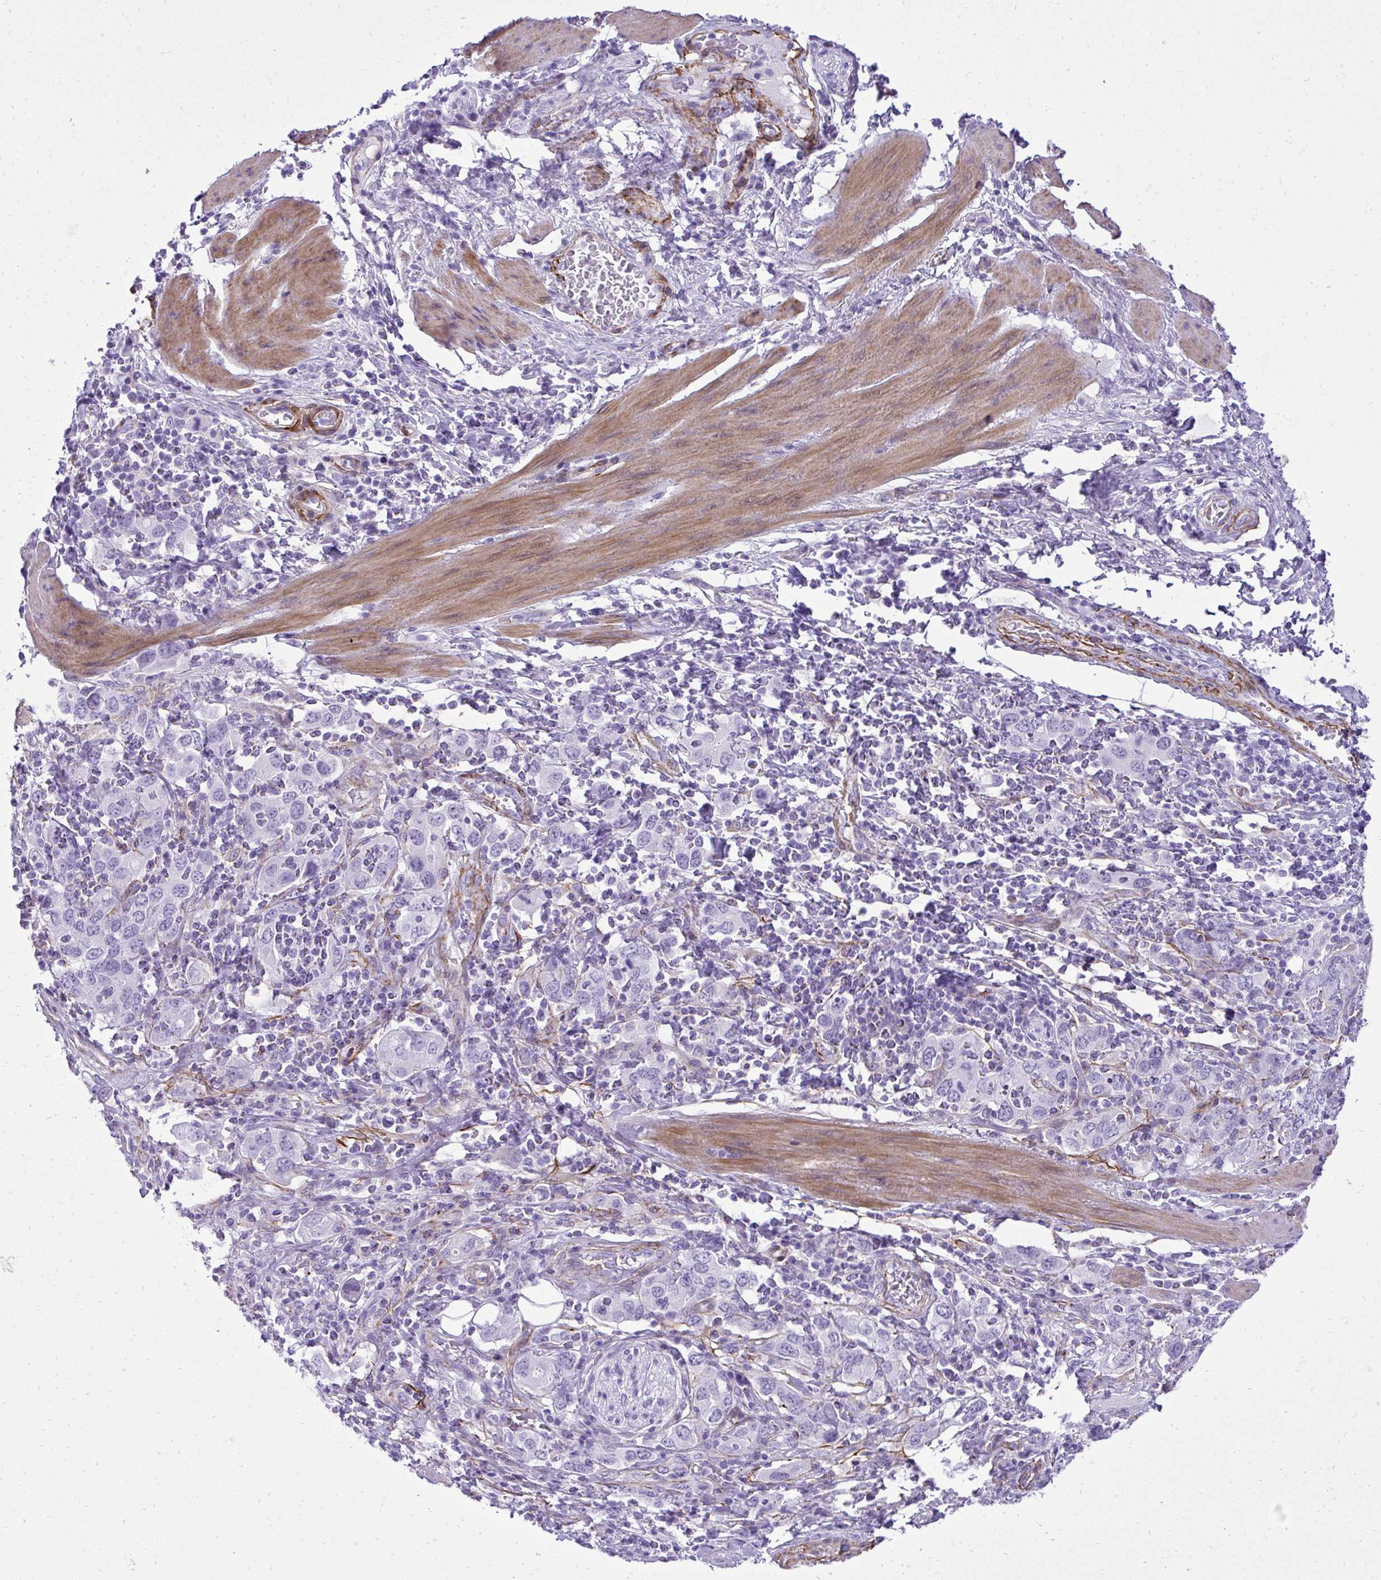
{"staining": {"intensity": "negative", "quantity": "none", "location": "none"}, "tissue": "stomach cancer", "cell_type": "Tumor cells", "image_type": "cancer", "snomed": [{"axis": "morphology", "description": "Adenocarcinoma, NOS"}, {"axis": "topography", "description": "Stomach, upper"}, {"axis": "topography", "description": "Stomach"}], "caption": "A photomicrograph of human stomach cancer (adenocarcinoma) is negative for staining in tumor cells.", "gene": "PITPNM3", "patient": {"sex": "male", "age": 62}}